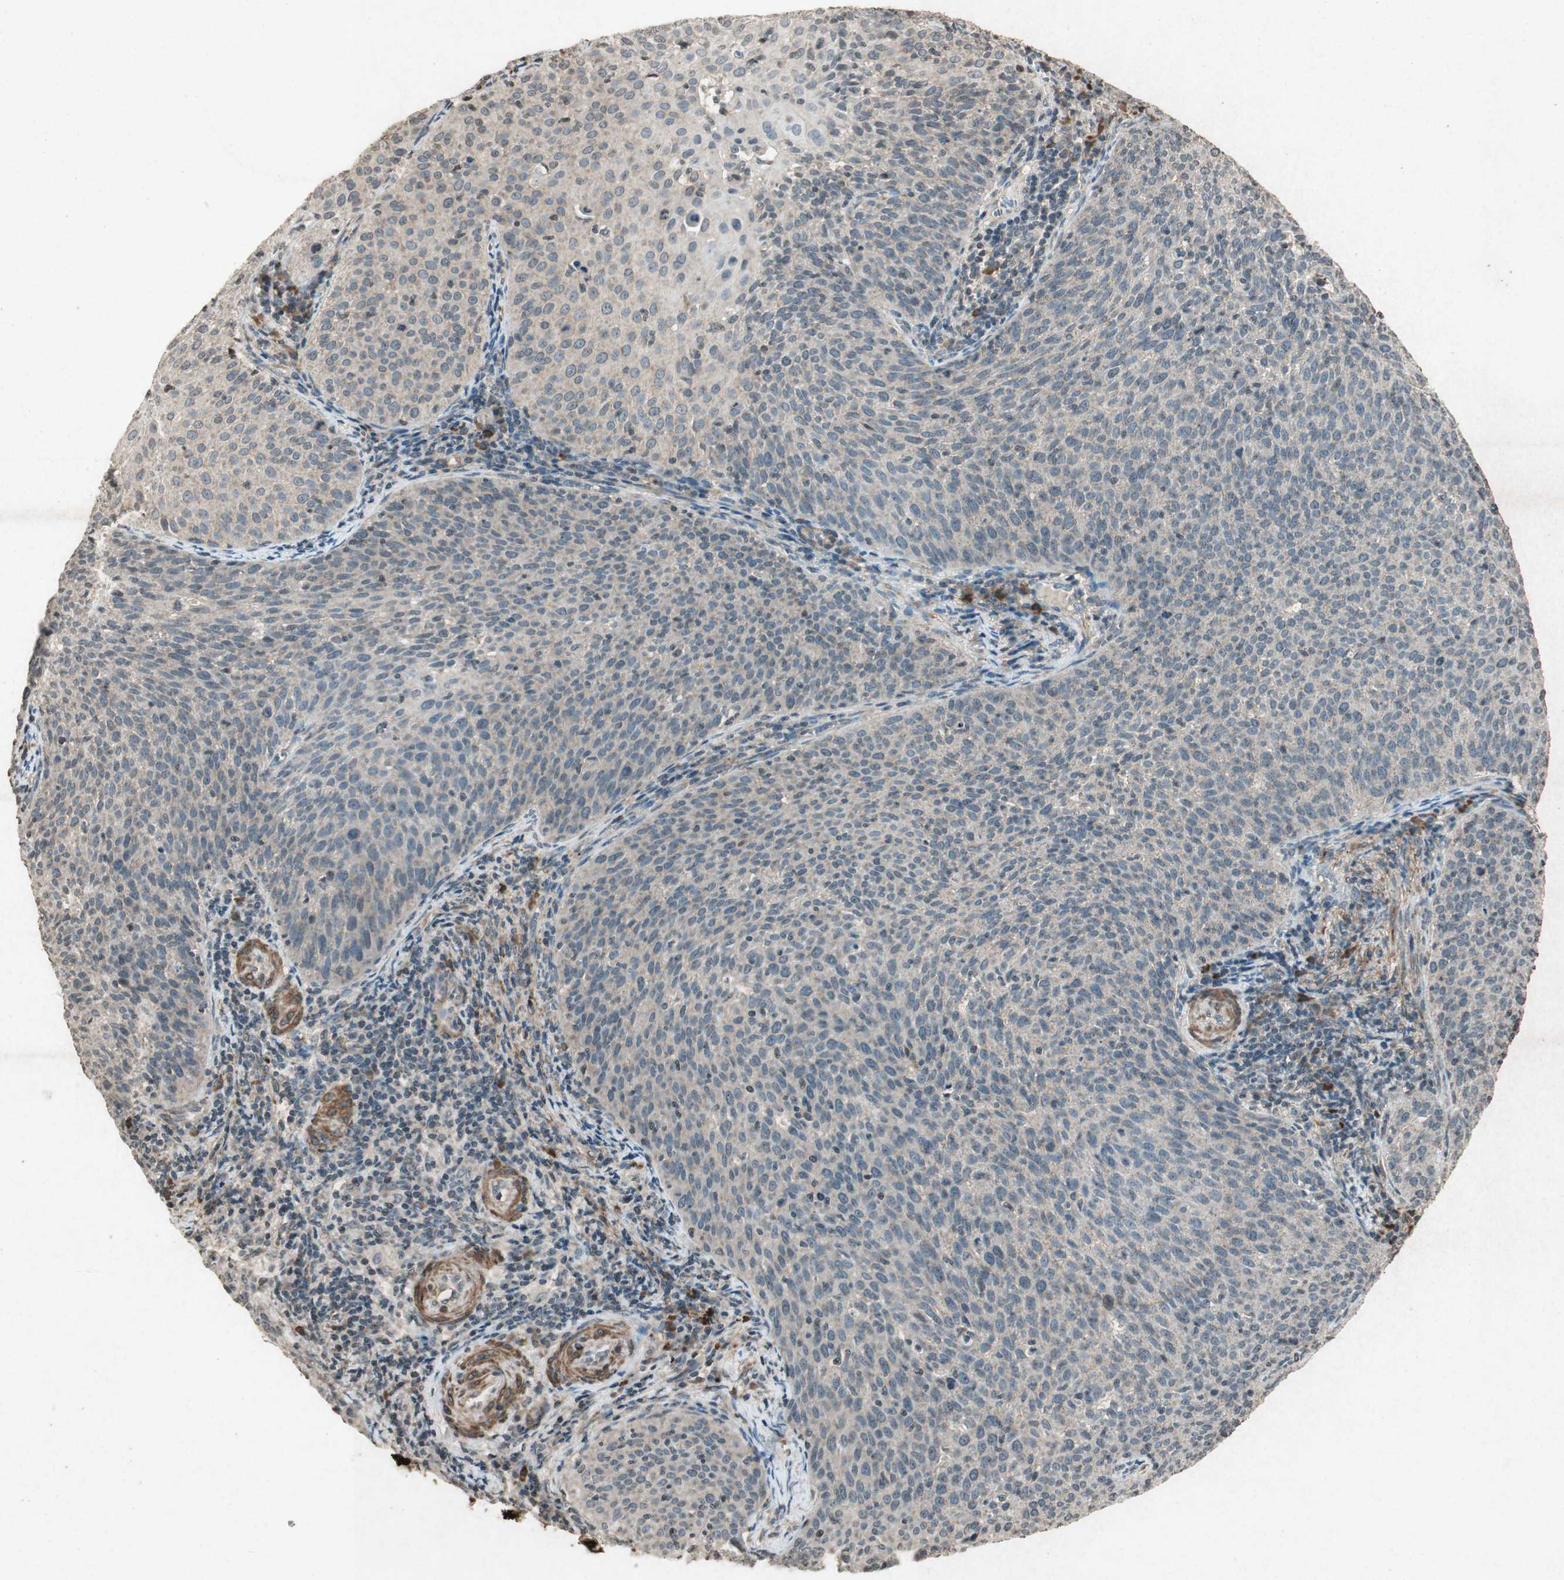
{"staining": {"intensity": "negative", "quantity": "none", "location": "none"}, "tissue": "cervical cancer", "cell_type": "Tumor cells", "image_type": "cancer", "snomed": [{"axis": "morphology", "description": "Squamous cell carcinoma, NOS"}, {"axis": "topography", "description": "Cervix"}], "caption": "DAB (3,3'-diaminobenzidine) immunohistochemical staining of human cervical squamous cell carcinoma displays no significant staining in tumor cells.", "gene": "PRKG1", "patient": {"sex": "female", "age": 38}}